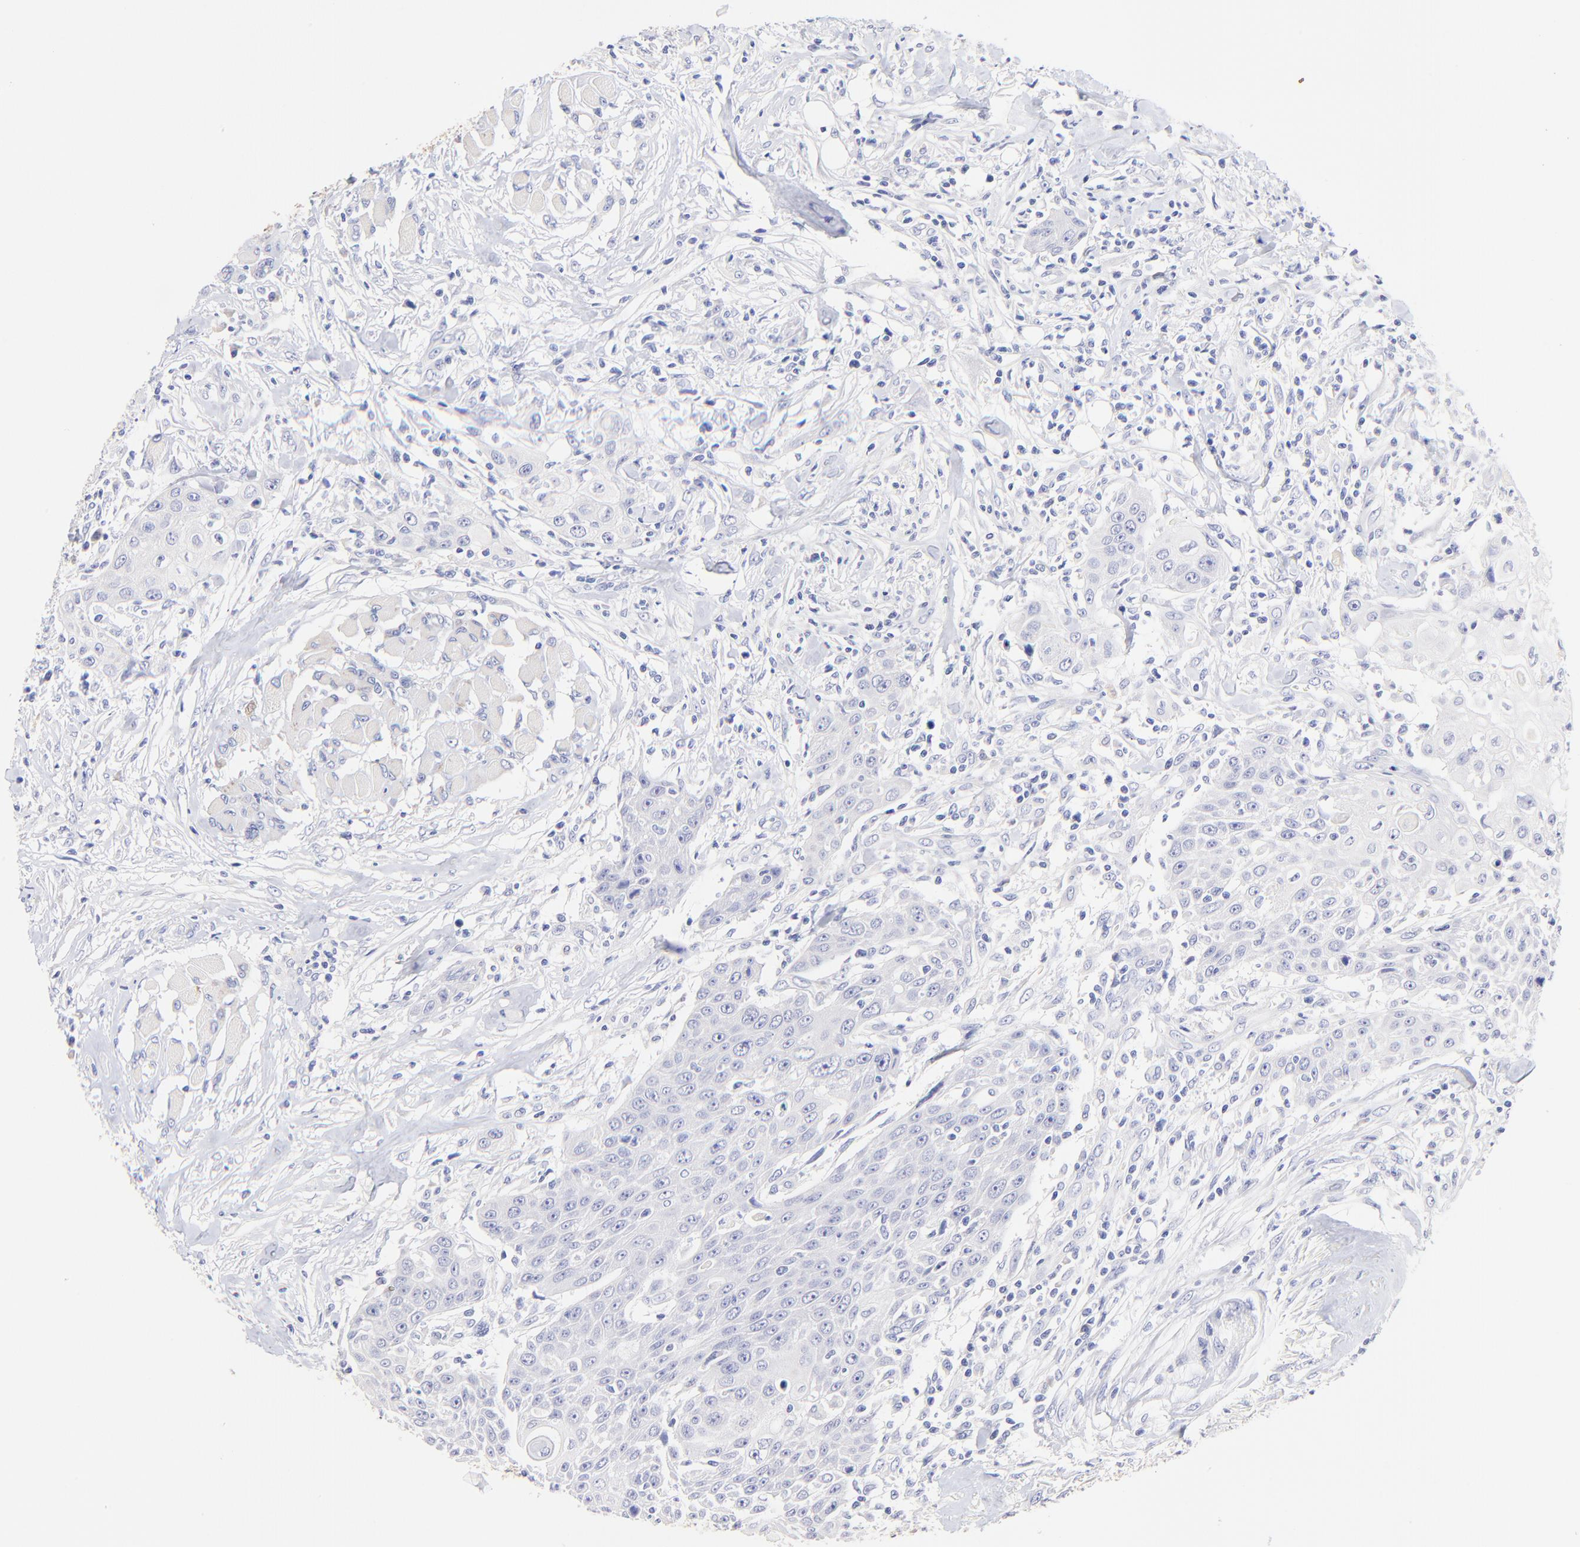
{"staining": {"intensity": "negative", "quantity": "none", "location": "none"}, "tissue": "head and neck cancer", "cell_type": "Tumor cells", "image_type": "cancer", "snomed": [{"axis": "morphology", "description": "Squamous cell carcinoma, NOS"}, {"axis": "topography", "description": "Oral tissue"}, {"axis": "topography", "description": "Head-Neck"}], "caption": "The micrograph demonstrates no significant expression in tumor cells of head and neck squamous cell carcinoma. The staining was performed using DAB to visualize the protein expression in brown, while the nuclei were stained in blue with hematoxylin (Magnification: 20x).", "gene": "RAB3A", "patient": {"sex": "female", "age": 82}}